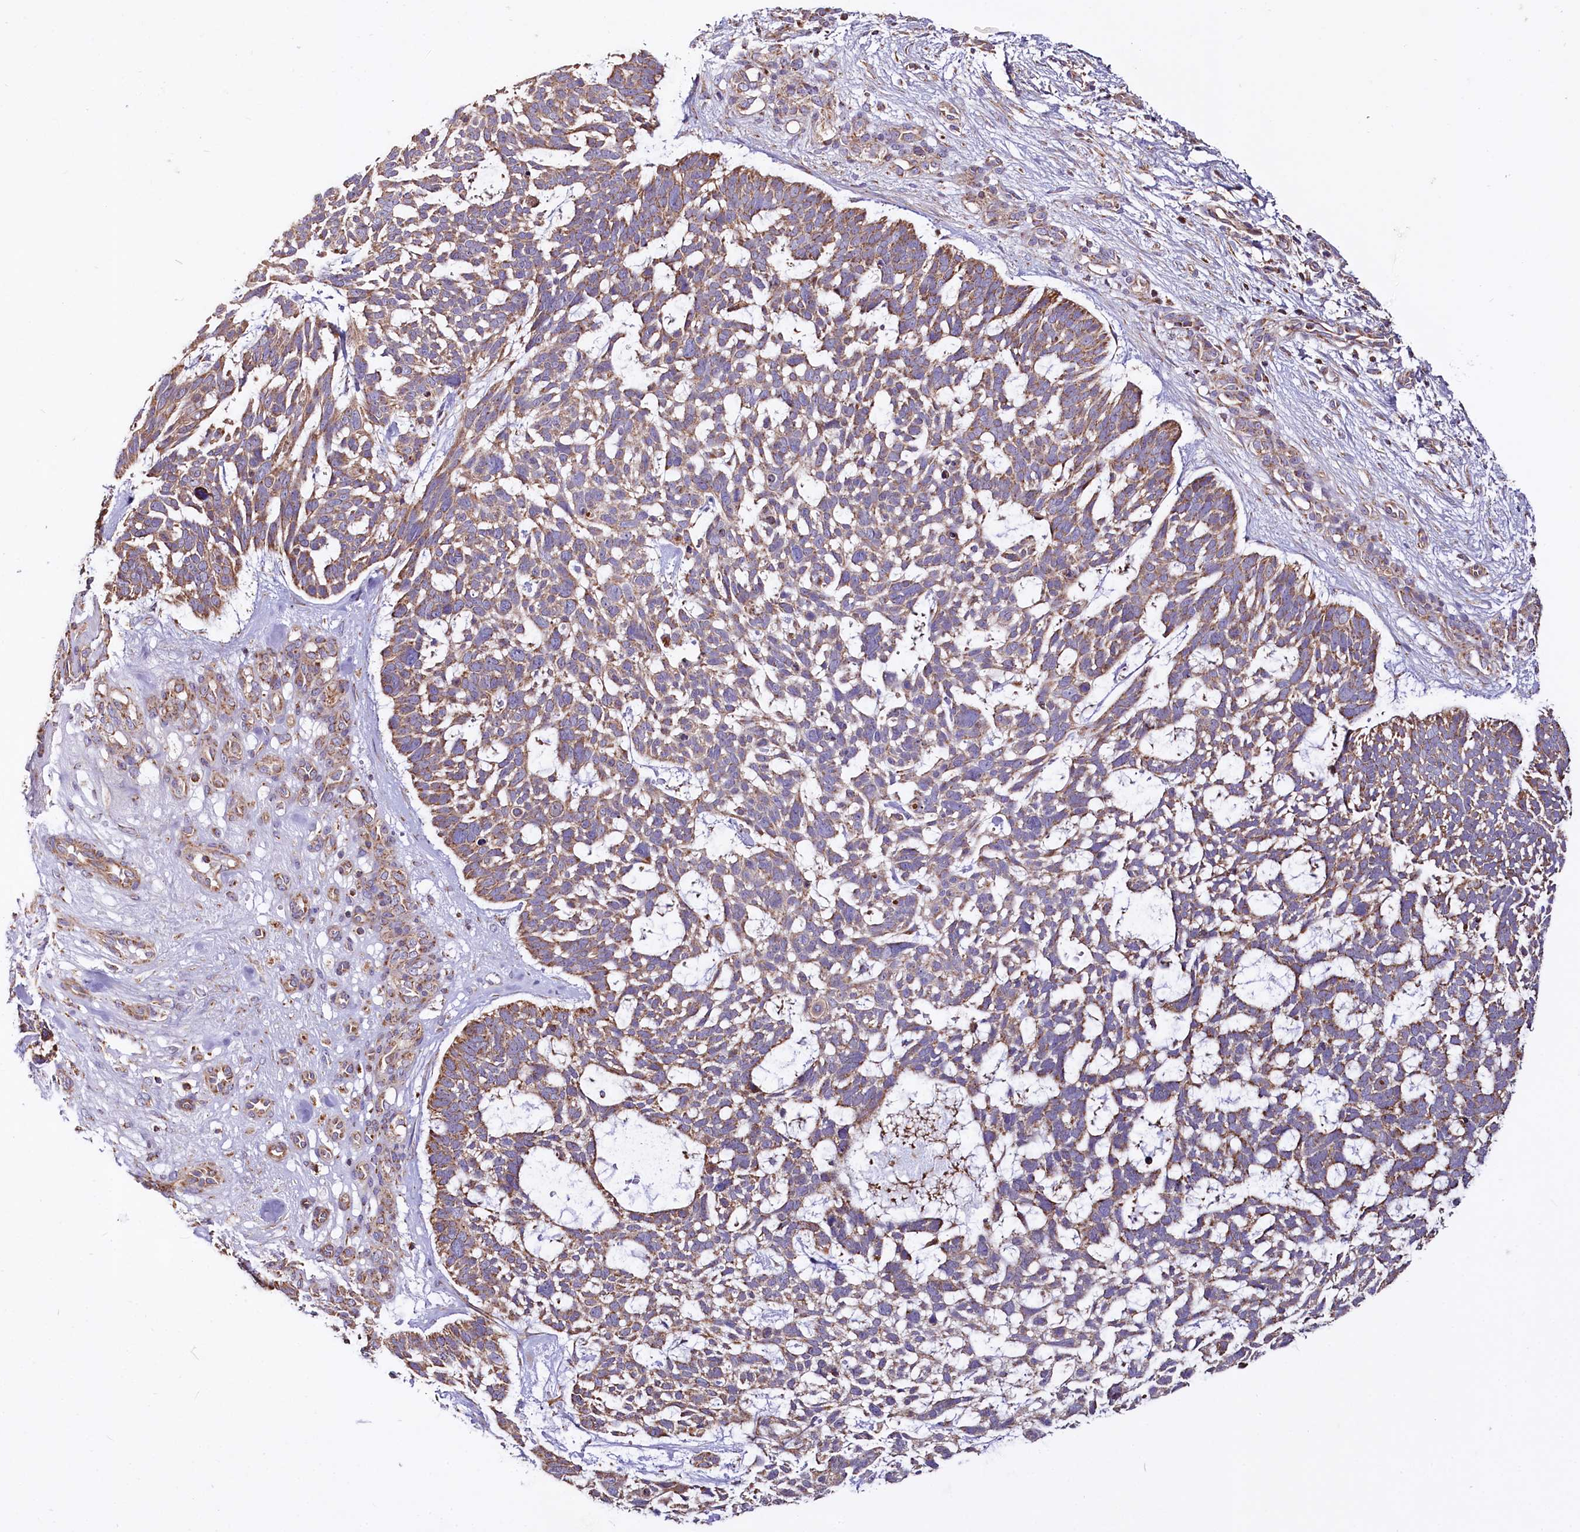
{"staining": {"intensity": "moderate", "quantity": "<25%", "location": "cytoplasmic/membranous"}, "tissue": "skin cancer", "cell_type": "Tumor cells", "image_type": "cancer", "snomed": [{"axis": "morphology", "description": "Basal cell carcinoma"}, {"axis": "topography", "description": "Skin"}], "caption": "Skin cancer stained with DAB immunohistochemistry (IHC) reveals low levels of moderate cytoplasmic/membranous positivity in approximately <25% of tumor cells.", "gene": "NUDT15", "patient": {"sex": "male", "age": 88}}